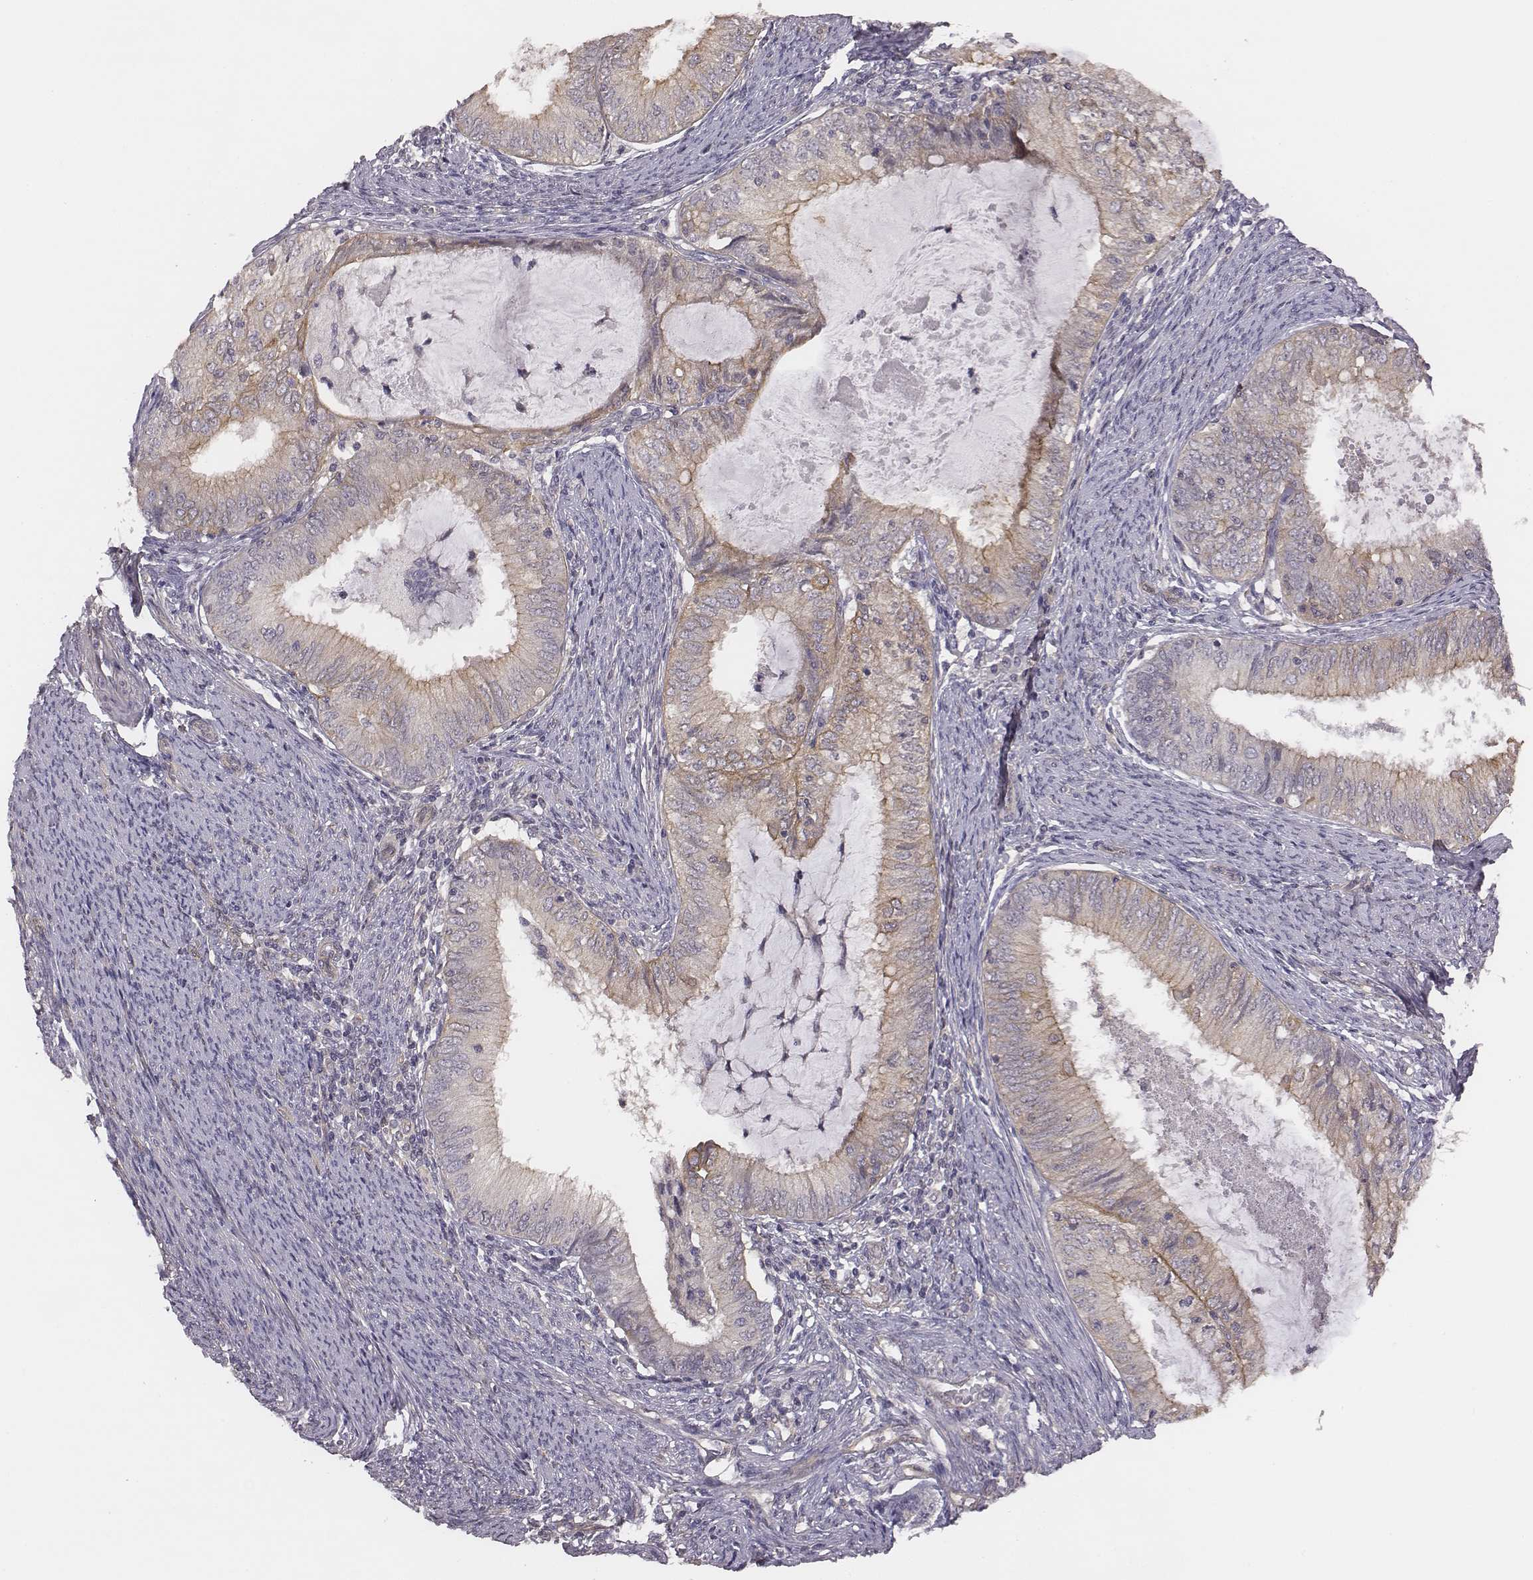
{"staining": {"intensity": "weak", "quantity": "25%-75%", "location": "cytoplasmic/membranous"}, "tissue": "endometrial cancer", "cell_type": "Tumor cells", "image_type": "cancer", "snomed": [{"axis": "morphology", "description": "Adenocarcinoma, NOS"}, {"axis": "topography", "description": "Endometrium"}], "caption": "This image displays immunohistochemistry staining of endometrial cancer (adenocarcinoma), with low weak cytoplasmic/membranous positivity in about 25%-75% of tumor cells.", "gene": "SCARF1", "patient": {"sex": "female", "age": 57}}